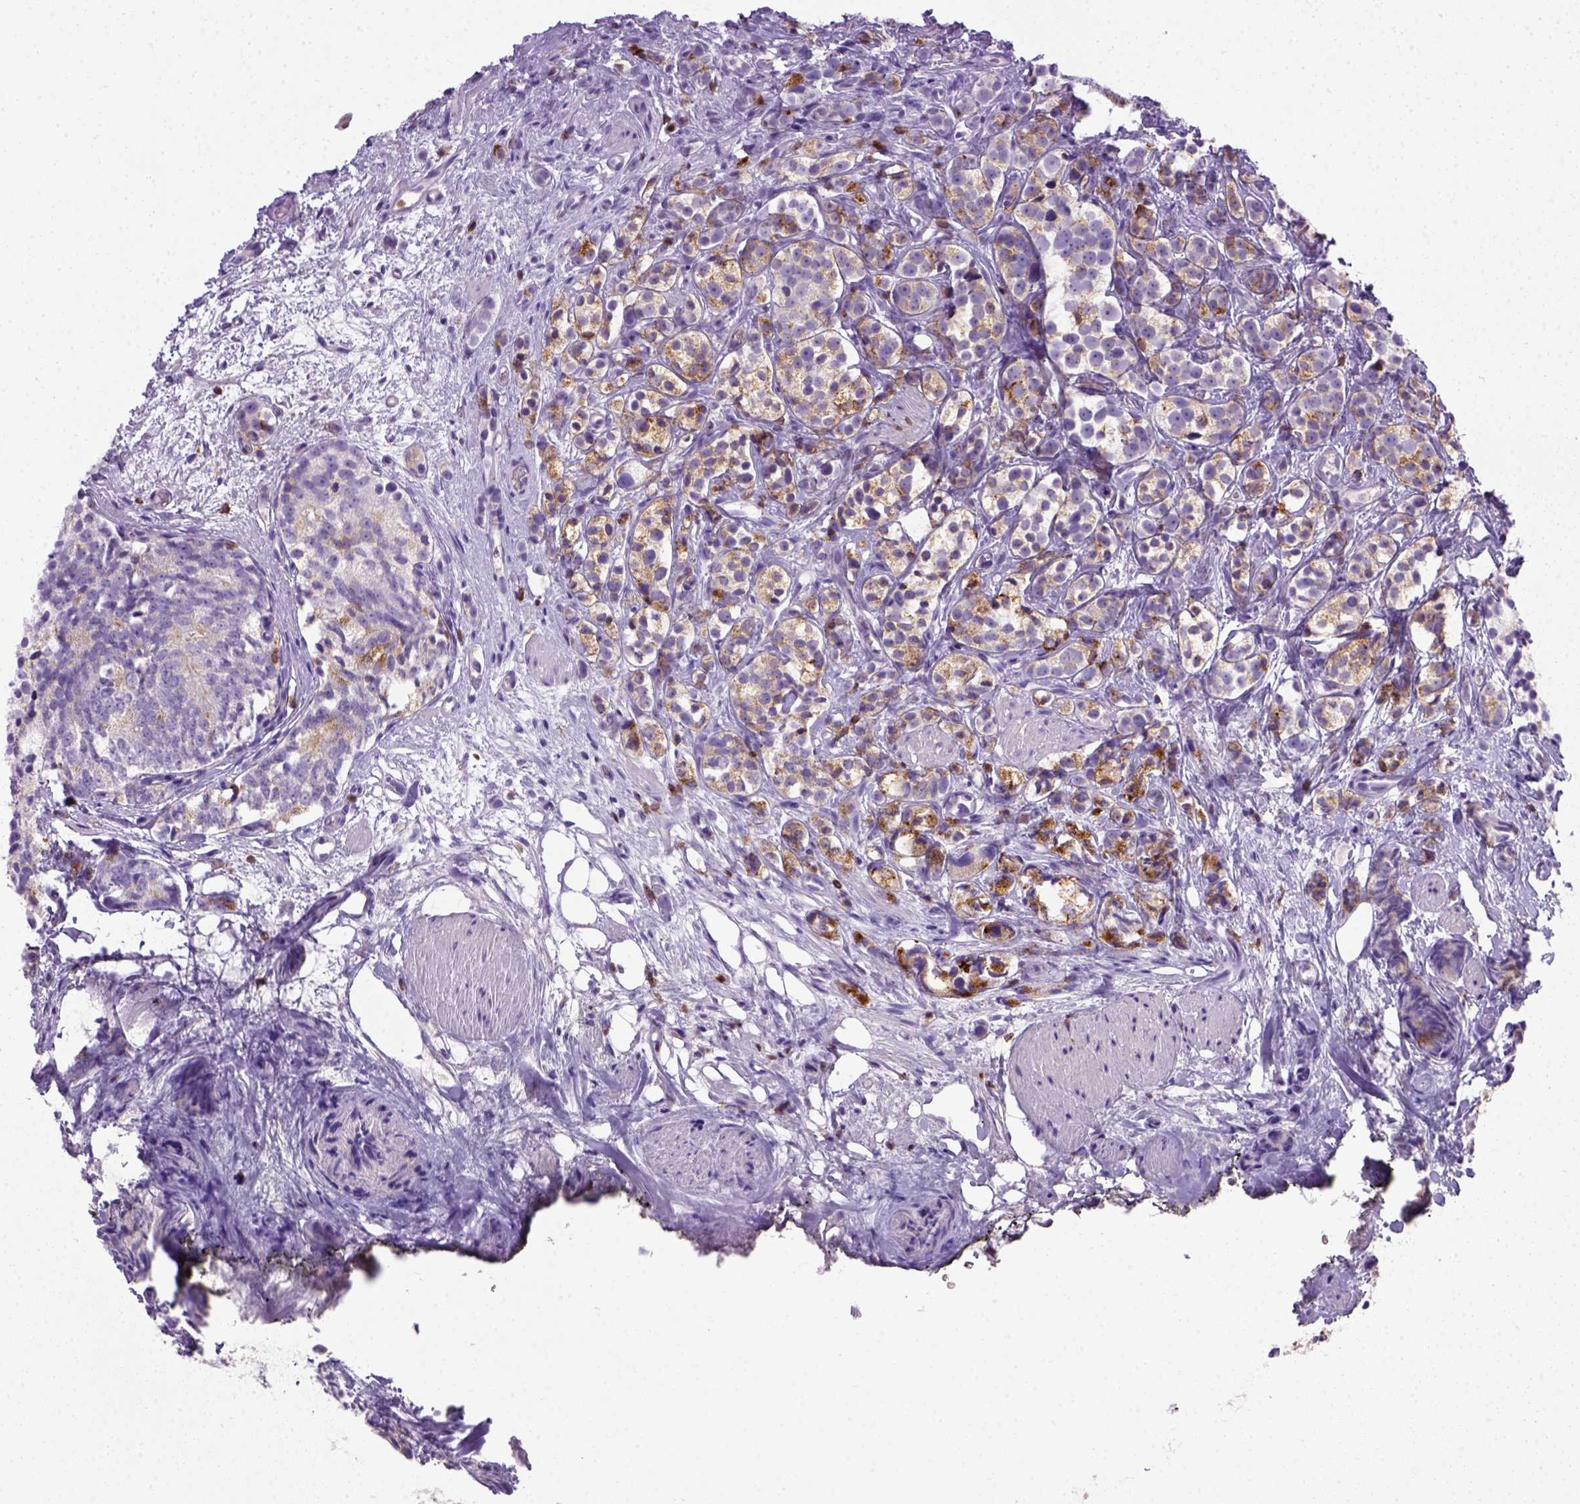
{"staining": {"intensity": "moderate", "quantity": "25%-75%", "location": "cytoplasmic/membranous"}, "tissue": "prostate cancer", "cell_type": "Tumor cells", "image_type": "cancer", "snomed": [{"axis": "morphology", "description": "Adenocarcinoma, High grade"}, {"axis": "topography", "description": "Prostate"}], "caption": "Immunohistochemistry (IHC) of prostate cancer (high-grade adenocarcinoma) exhibits medium levels of moderate cytoplasmic/membranous positivity in about 25%-75% of tumor cells.", "gene": "CD3E", "patient": {"sex": "male", "age": 53}}